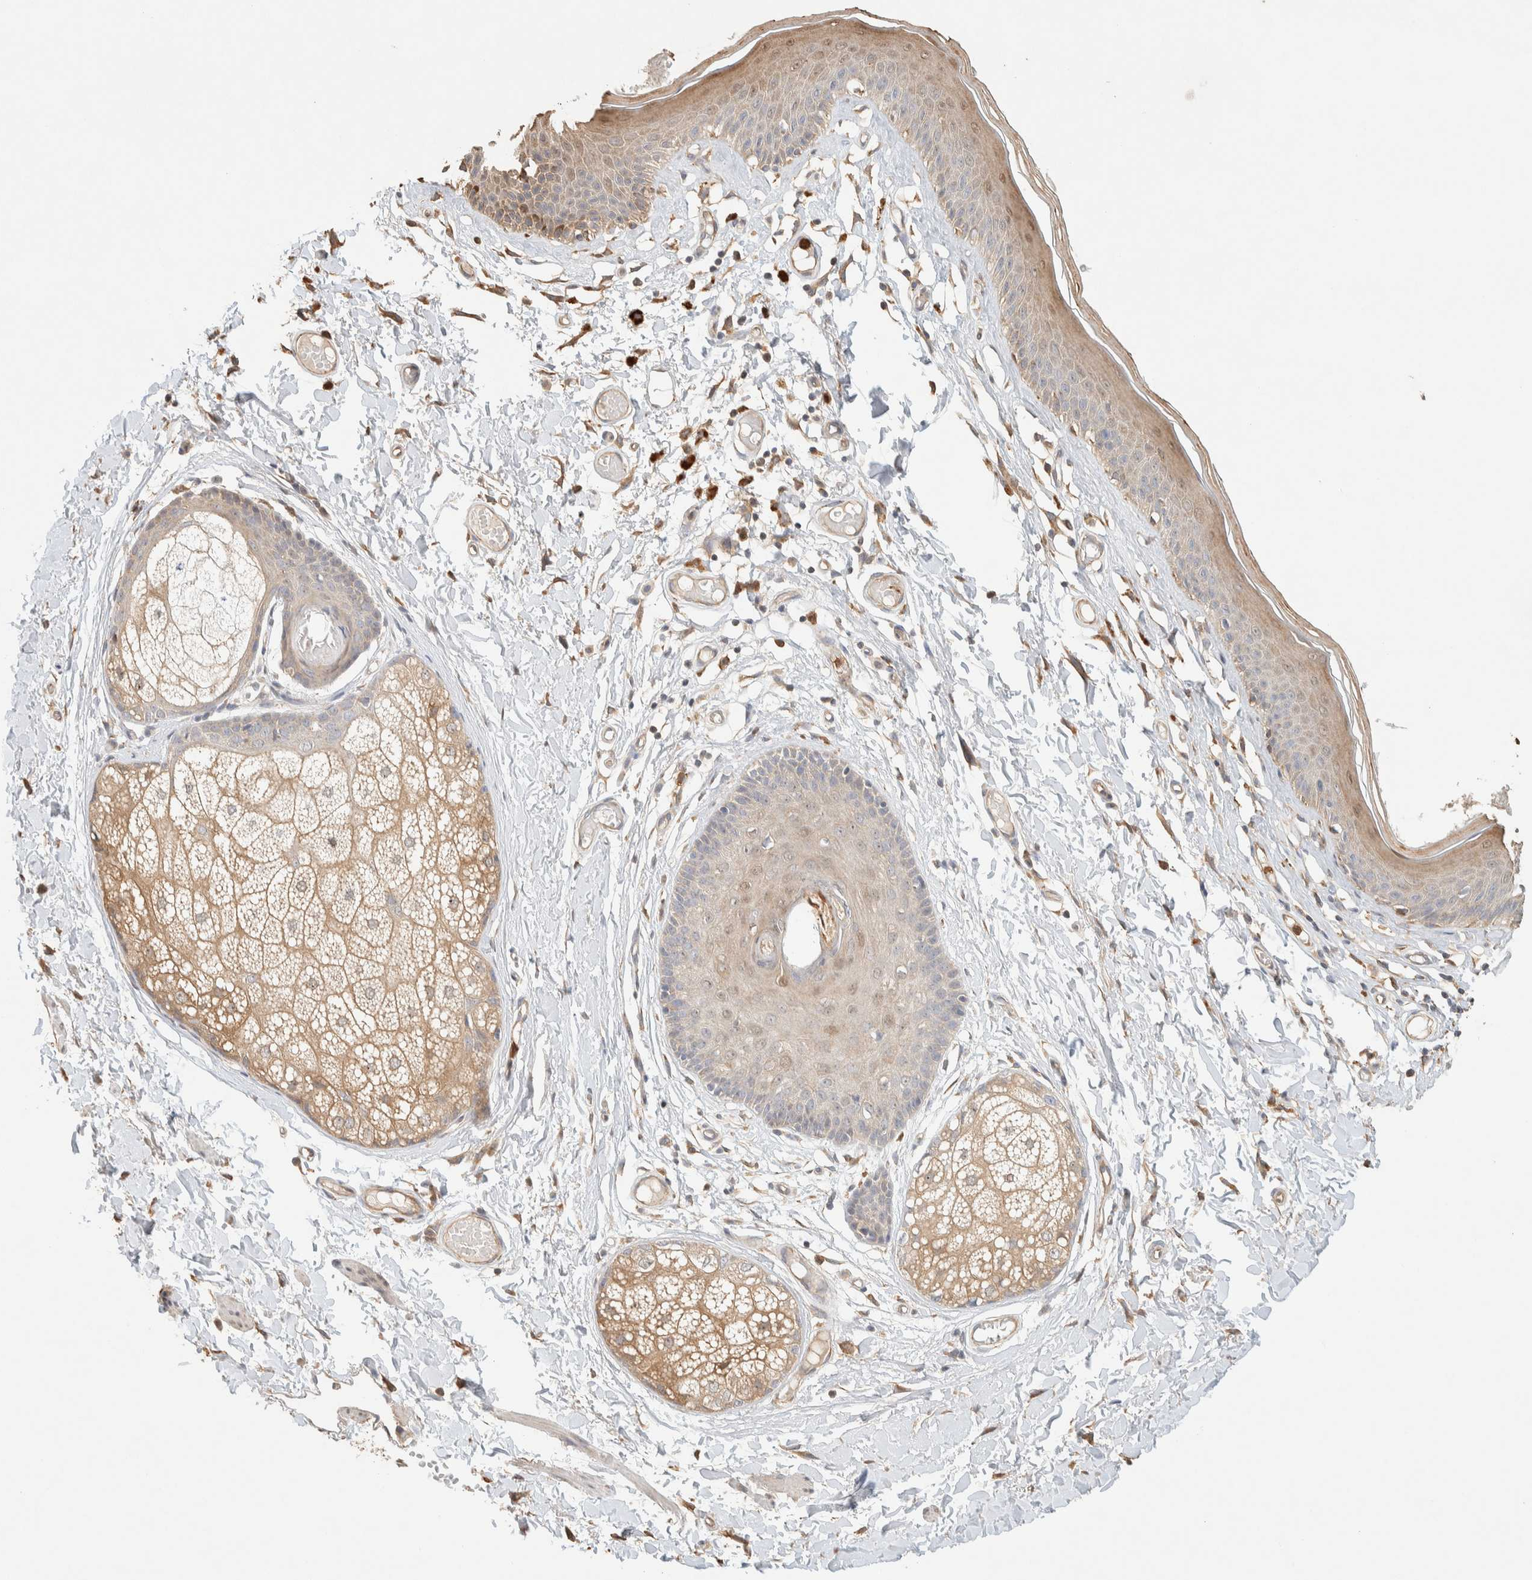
{"staining": {"intensity": "moderate", "quantity": "25%-75%", "location": "cytoplasmic/membranous,nuclear"}, "tissue": "skin", "cell_type": "Epidermal cells", "image_type": "normal", "snomed": [{"axis": "morphology", "description": "Normal tissue, NOS"}, {"axis": "topography", "description": "Vulva"}], "caption": "Epidermal cells demonstrate medium levels of moderate cytoplasmic/membranous,nuclear expression in approximately 25%-75% of cells in benign human skin. The protein is shown in brown color, while the nuclei are stained blue.", "gene": "TTC3", "patient": {"sex": "female", "age": 73}}